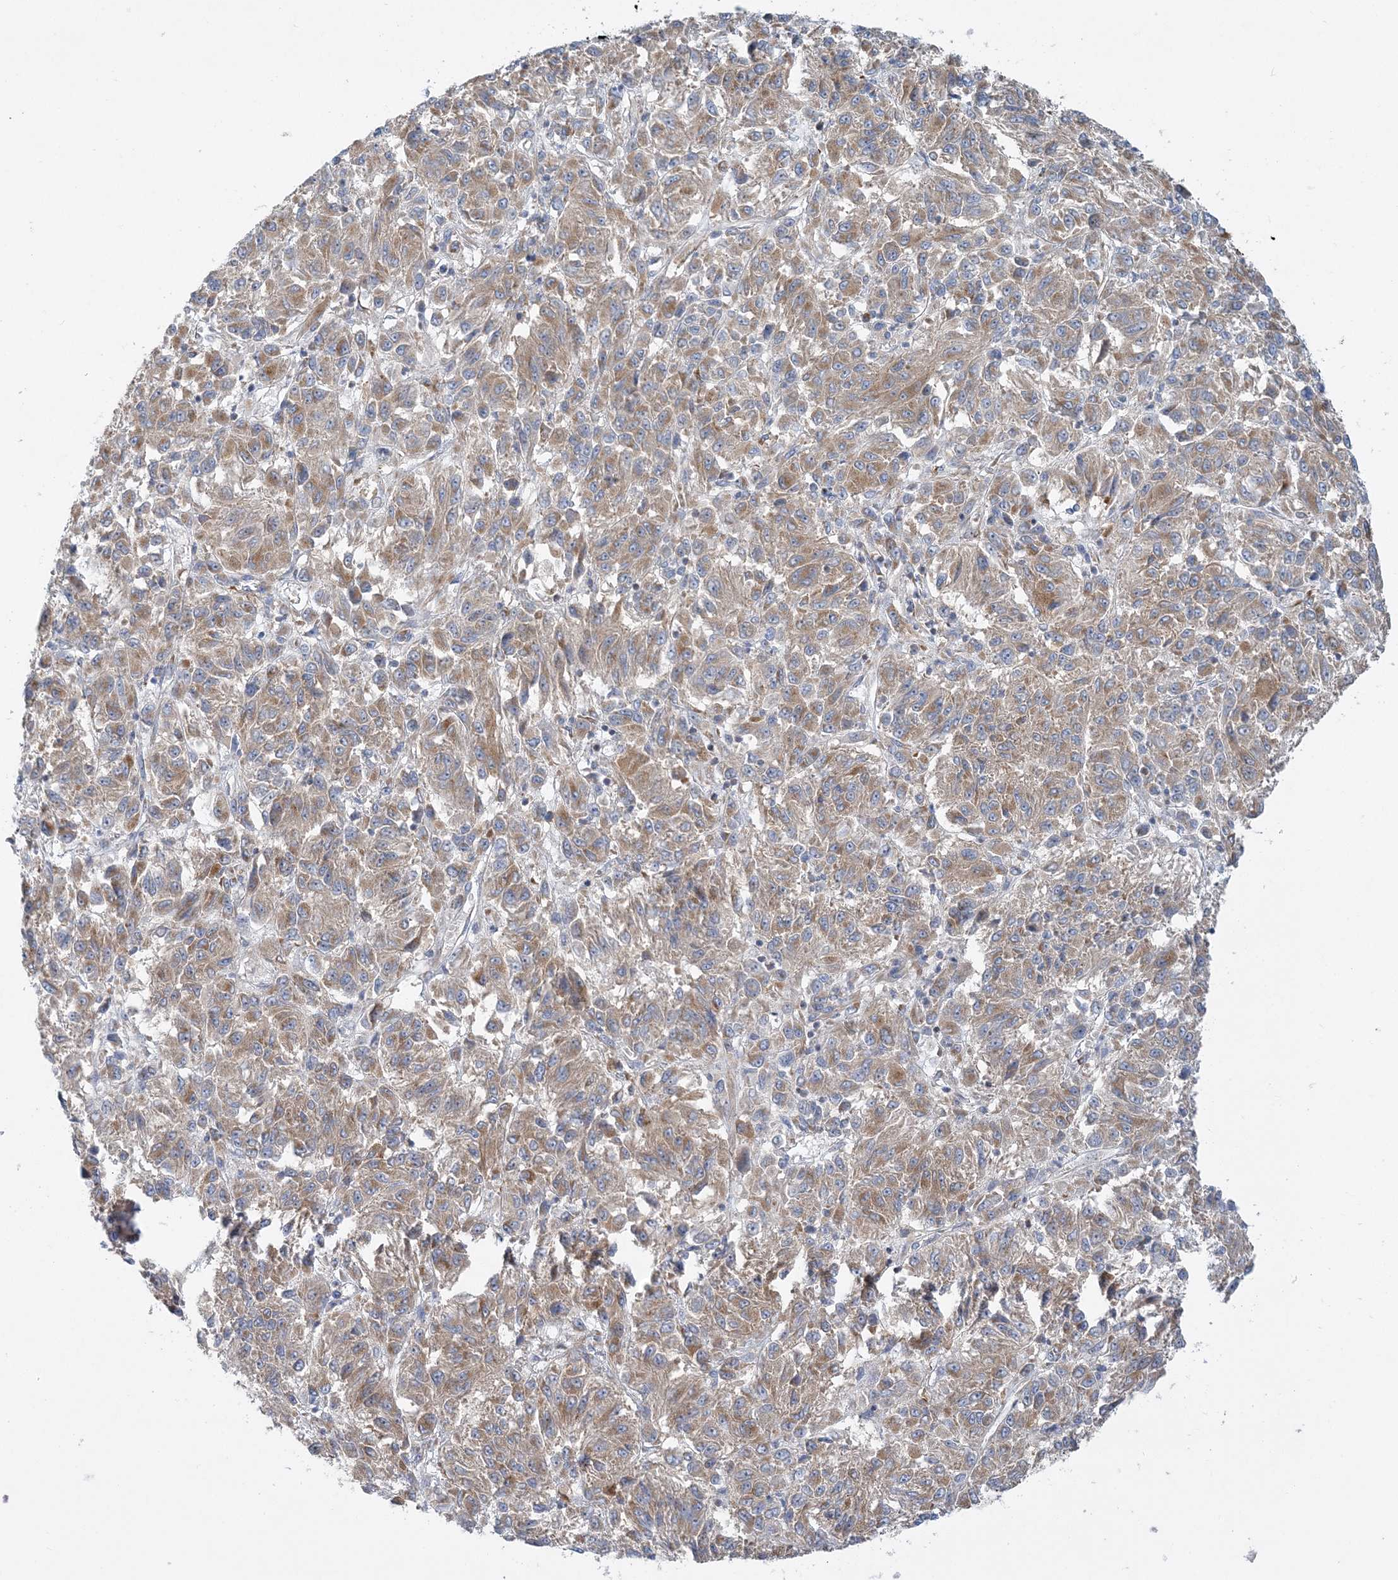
{"staining": {"intensity": "moderate", "quantity": ">75%", "location": "cytoplasmic/membranous"}, "tissue": "melanoma", "cell_type": "Tumor cells", "image_type": "cancer", "snomed": [{"axis": "morphology", "description": "Malignant melanoma, Metastatic site"}, {"axis": "topography", "description": "Lung"}], "caption": "A medium amount of moderate cytoplasmic/membranous positivity is present in approximately >75% of tumor cells in melanoma tissue.", "gene": "FAM114A2", "patient": {"sex": "male", "age": 64}}